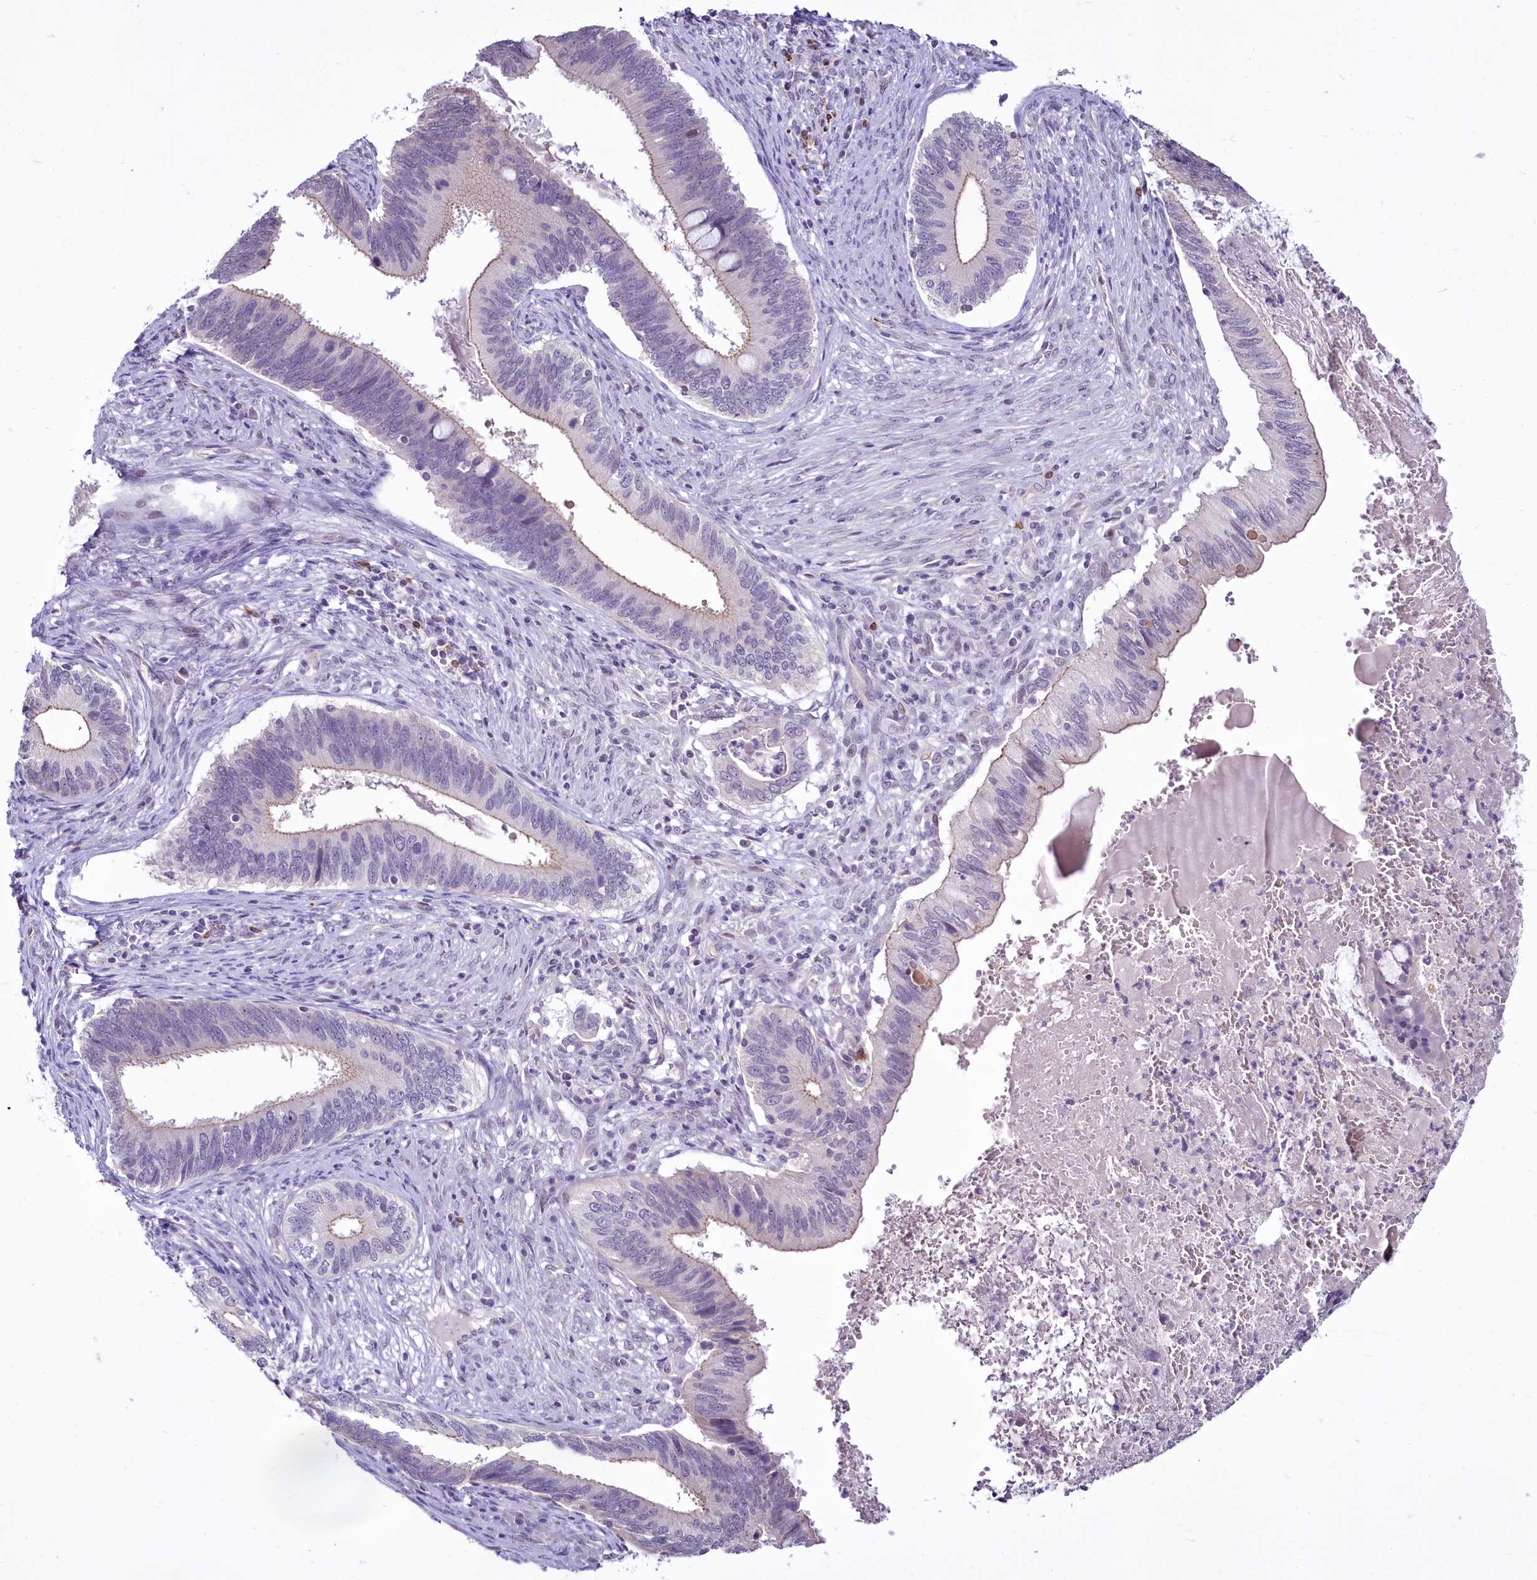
{"staining": {"intensity": "weak", "quantity": "<25%", "location": "cytoplasmic/membranous"}, "tissue": "cervical cancer", "cell_type": "Tumor cells", "image_type": "cancer", "snomed": [{"axis": "morphology", "description": "Adenocarcinoma, NOS"}, {"axis": "topography", "description": "Cervix"}], "caption": "Immunohistochemical staining of human adenocarcinoma (cervical) demonstrates no significant positivity in tumor cells.", "gene": "BANK1", "patient": {"sex": "female", "age": 42}}